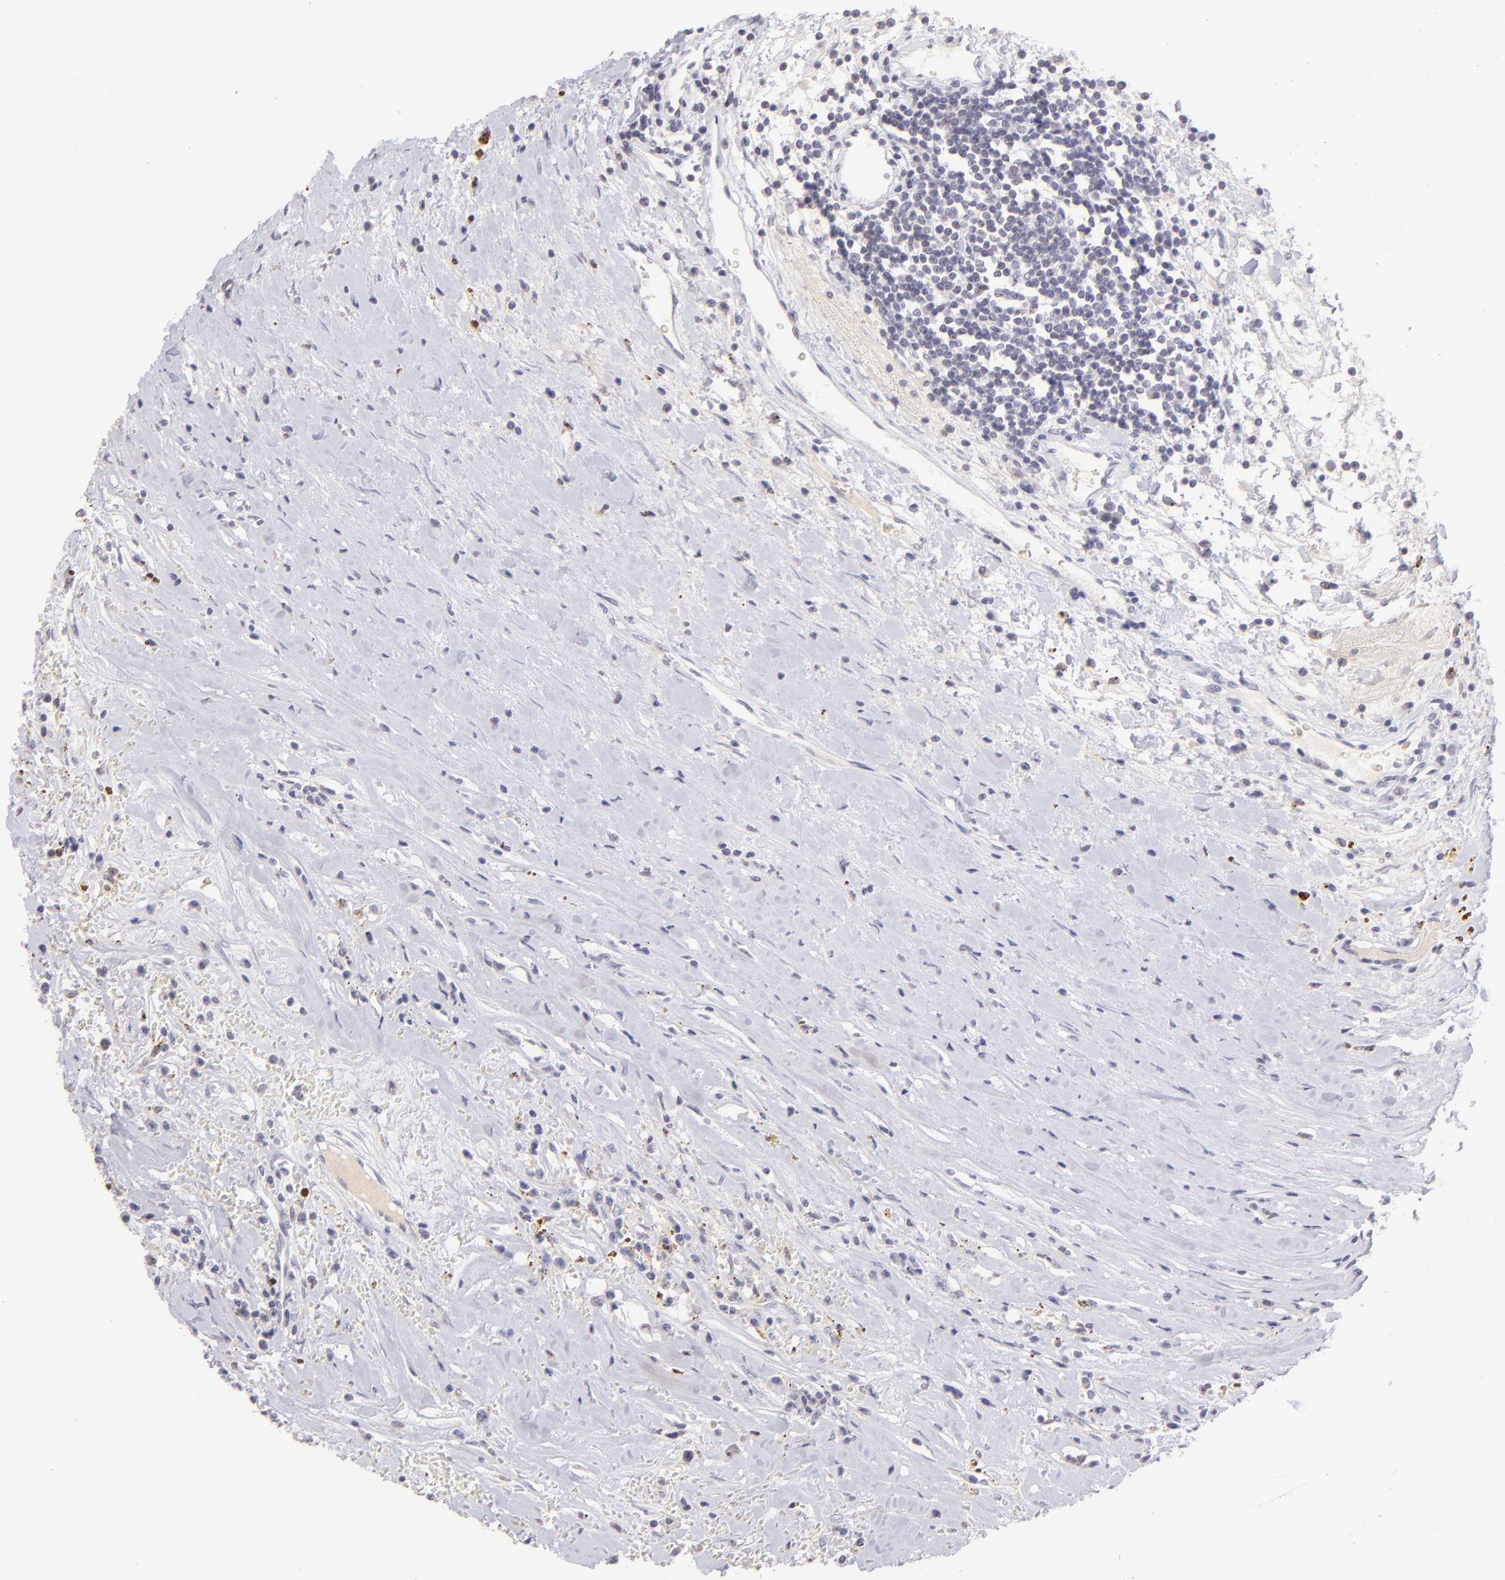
{"staining": {"intensity": "negative", "quantity": "none", "location": "none"}, "tissue": "renal cancer", "cell_type": "Tumor cells", "image_type": "cancer", "snomed": [{"axis": "morphology", "description": "Adenocarcinoma, NOS"}, {"axis": "topography", "description": "Kidney"}], "caption": "A high-resolution image shows IHC staining of renal cancer (adenocarcinoma), which shows no significant positivity in tumor cells.", "gene": "MAGEA1", "patient": {"sex": "male", "age": 82}}